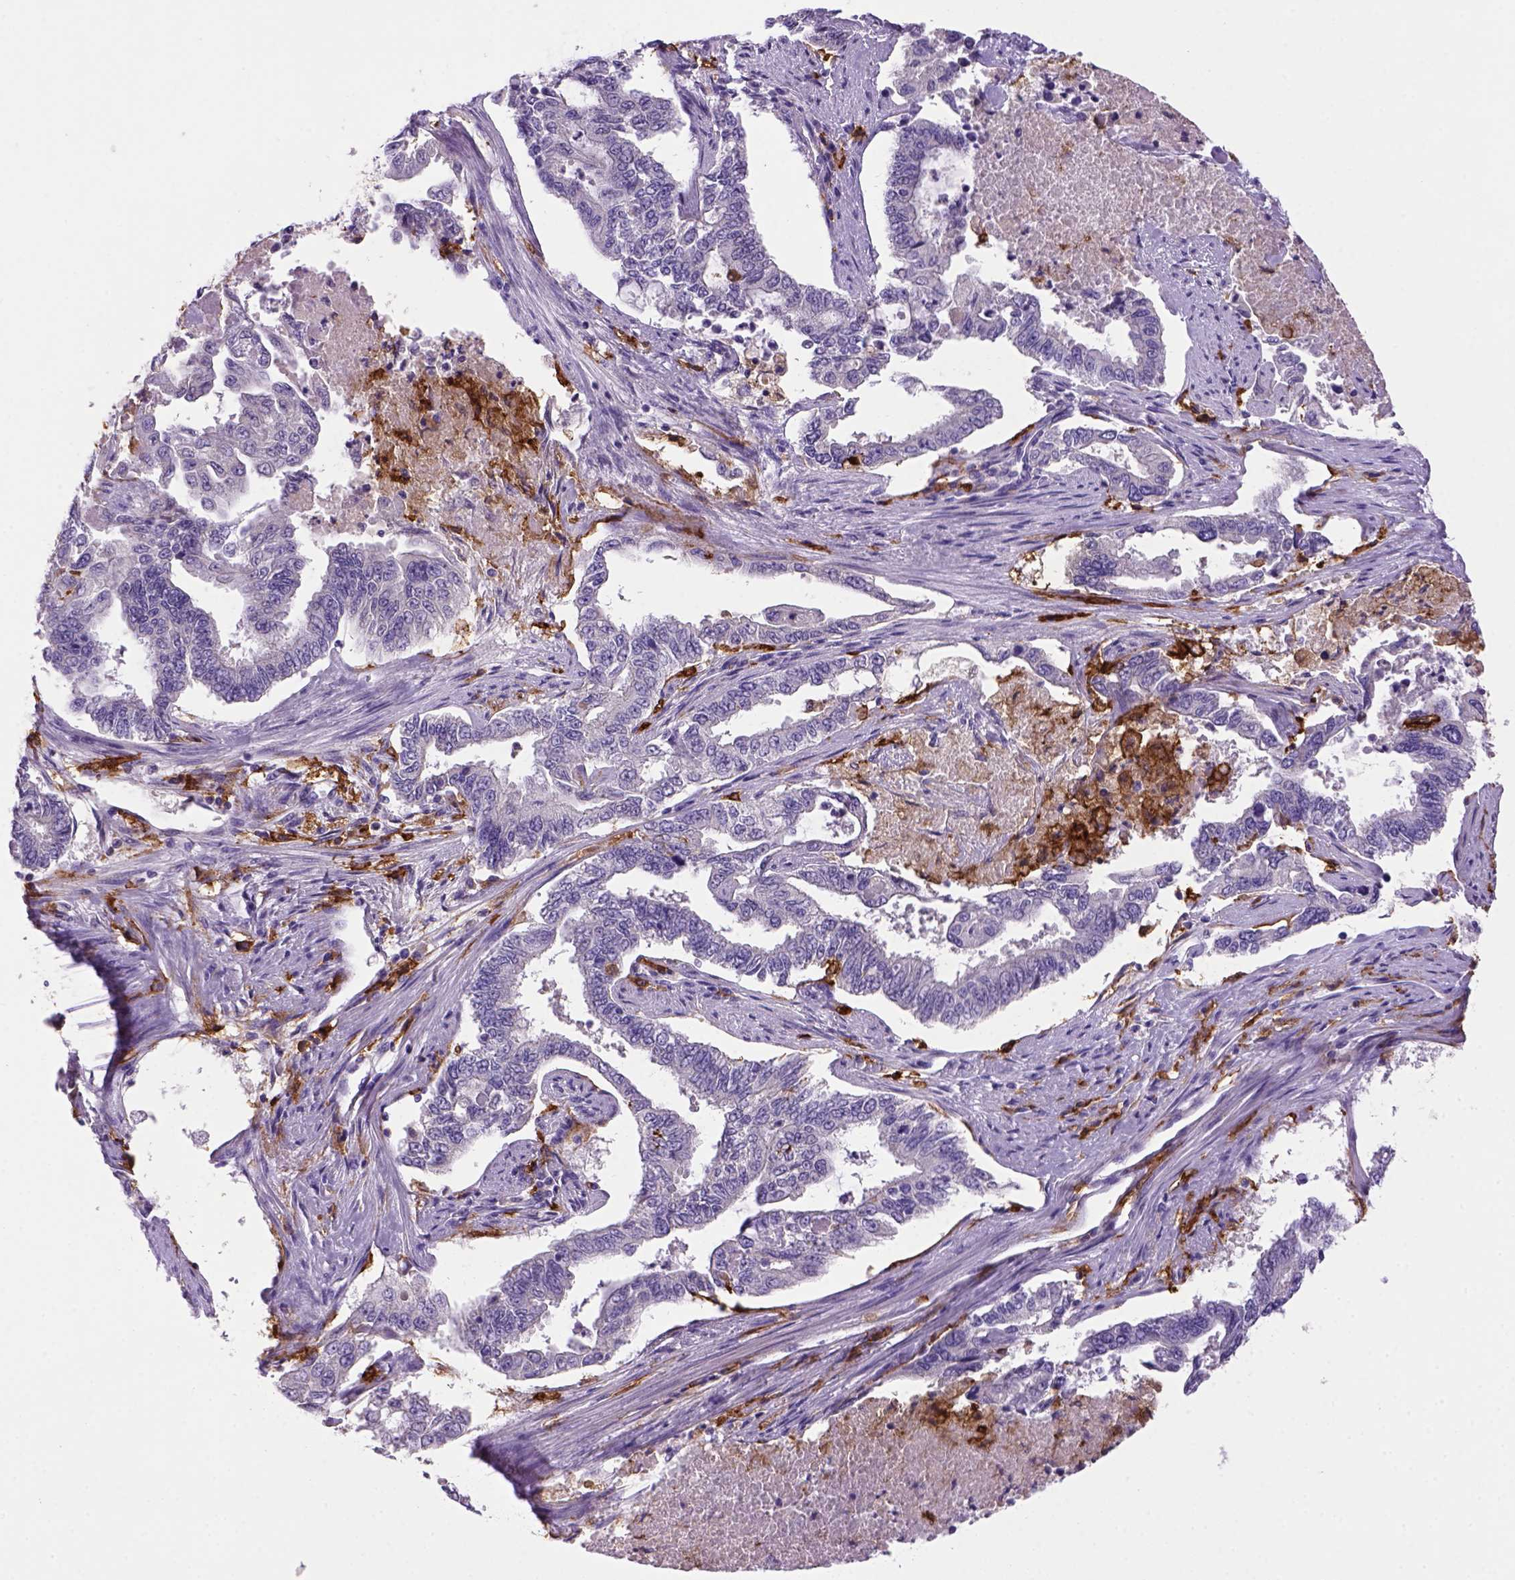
{"staining": {"intensity": "negative", "quantity": "none", "location": "none"}, "tissue": "endometrial cancer", "cell_type": "Tumor cells", "image_type": "cancer", "snomed": [{"axis": "morphology", "description": "Adenocarcinoma, NOS"}, {"axis": "topography", "description": "Uterus"}], "caption": "IHC image of neoplastic tissue: human endometrial adenocarcinoma stained with DAB reveals no significant protein staining in tumor cells. Nuclei are stained in blue.", "gene": "CD14", "patient": {"sex": "female", "age": 59}}